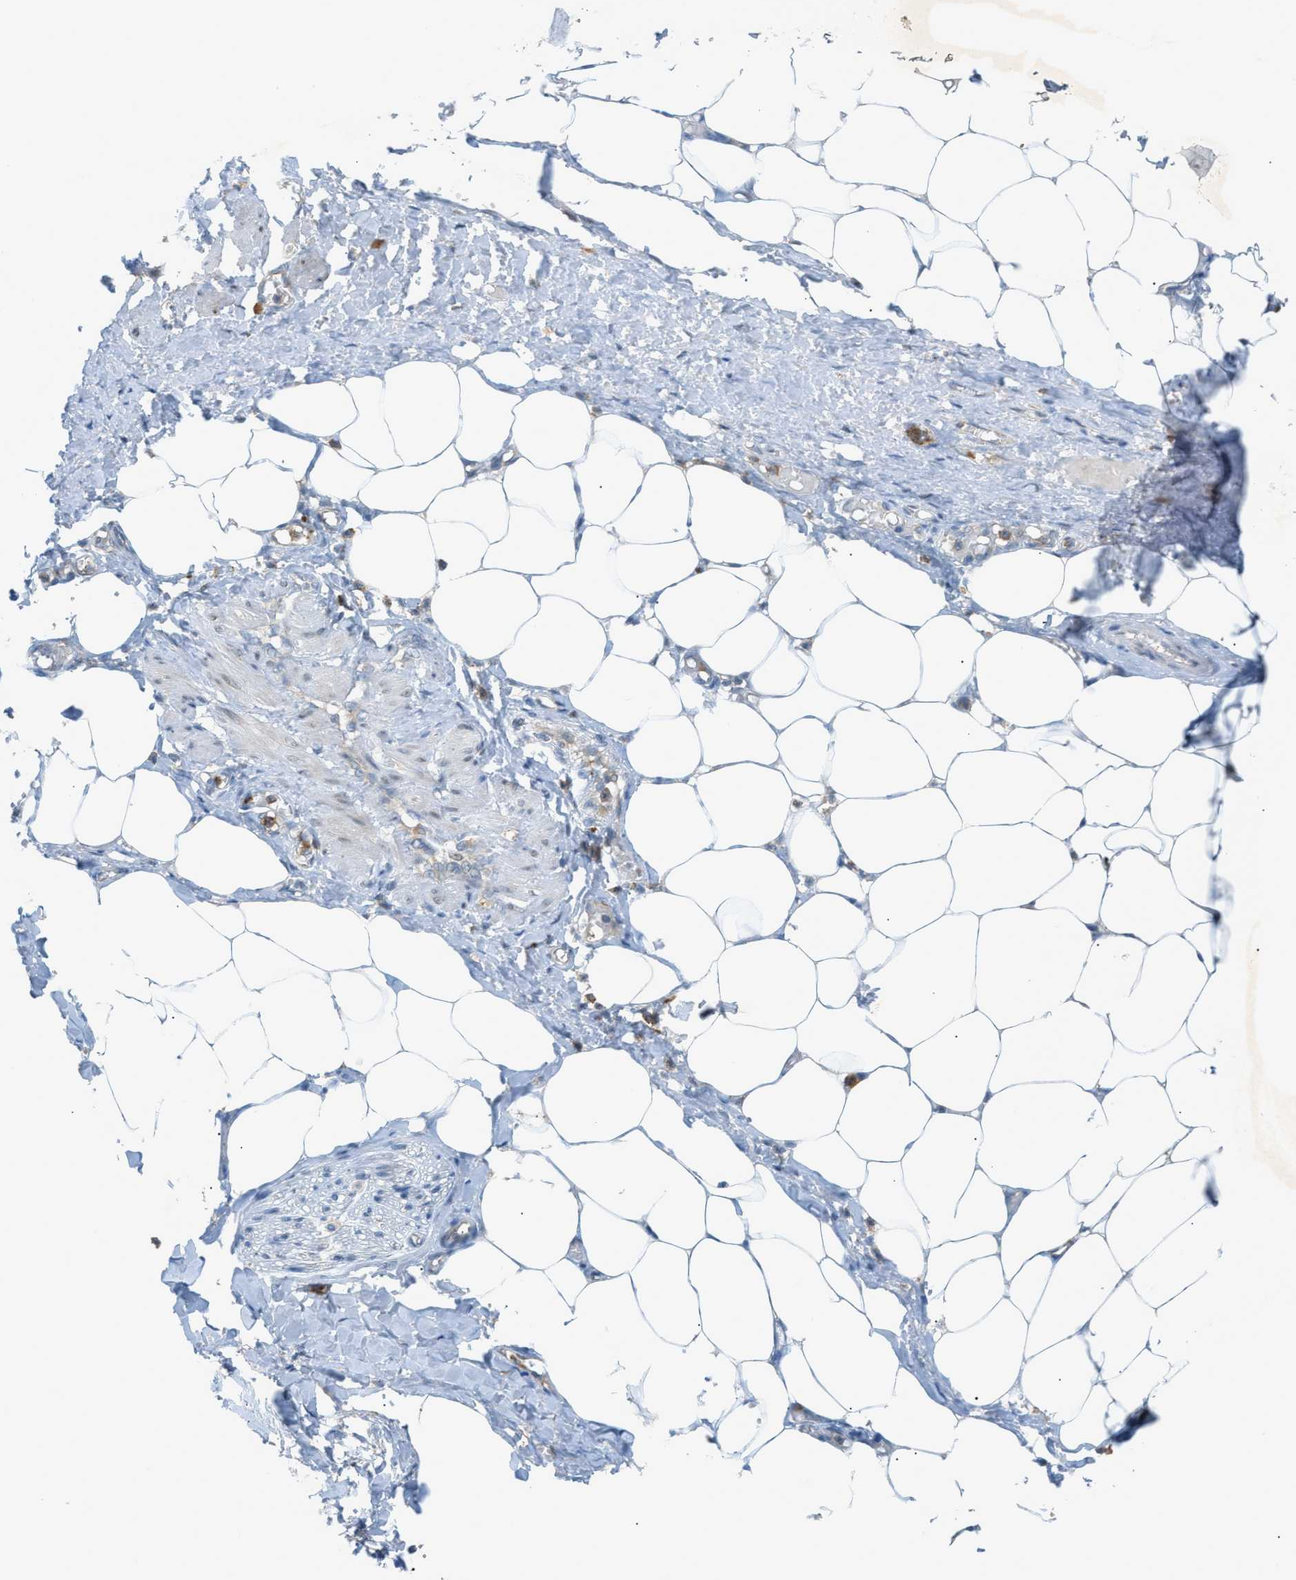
{"staining": {"intensity": "weak", "quantity": "25%-75%", "location": "cytoplasmic/membranous"}, "tissue": "adipose tissue", "cell_type": "Adipocytes", "image_type": "normal", "snomed": [{"axis": "morphology", "description": "Normal tissue, NOS"}, {"axis": "topography", "description": "Soft tissue"}, {"axis": "topography", "description": "Vascular tissue"}], "caption": "Adipocytes demonstrate weak cytoplasmic/membranous staining in about 25%-75% of cells in normal adipose tissue. (Stains: DAB (3,3'-diaminobenzidine) in brown, nuclei in blue, Microscopy: brightfield microscopy at high magnification).", "gene": "DYRK1A", "patient": {"sex": "female", "age": 35}}